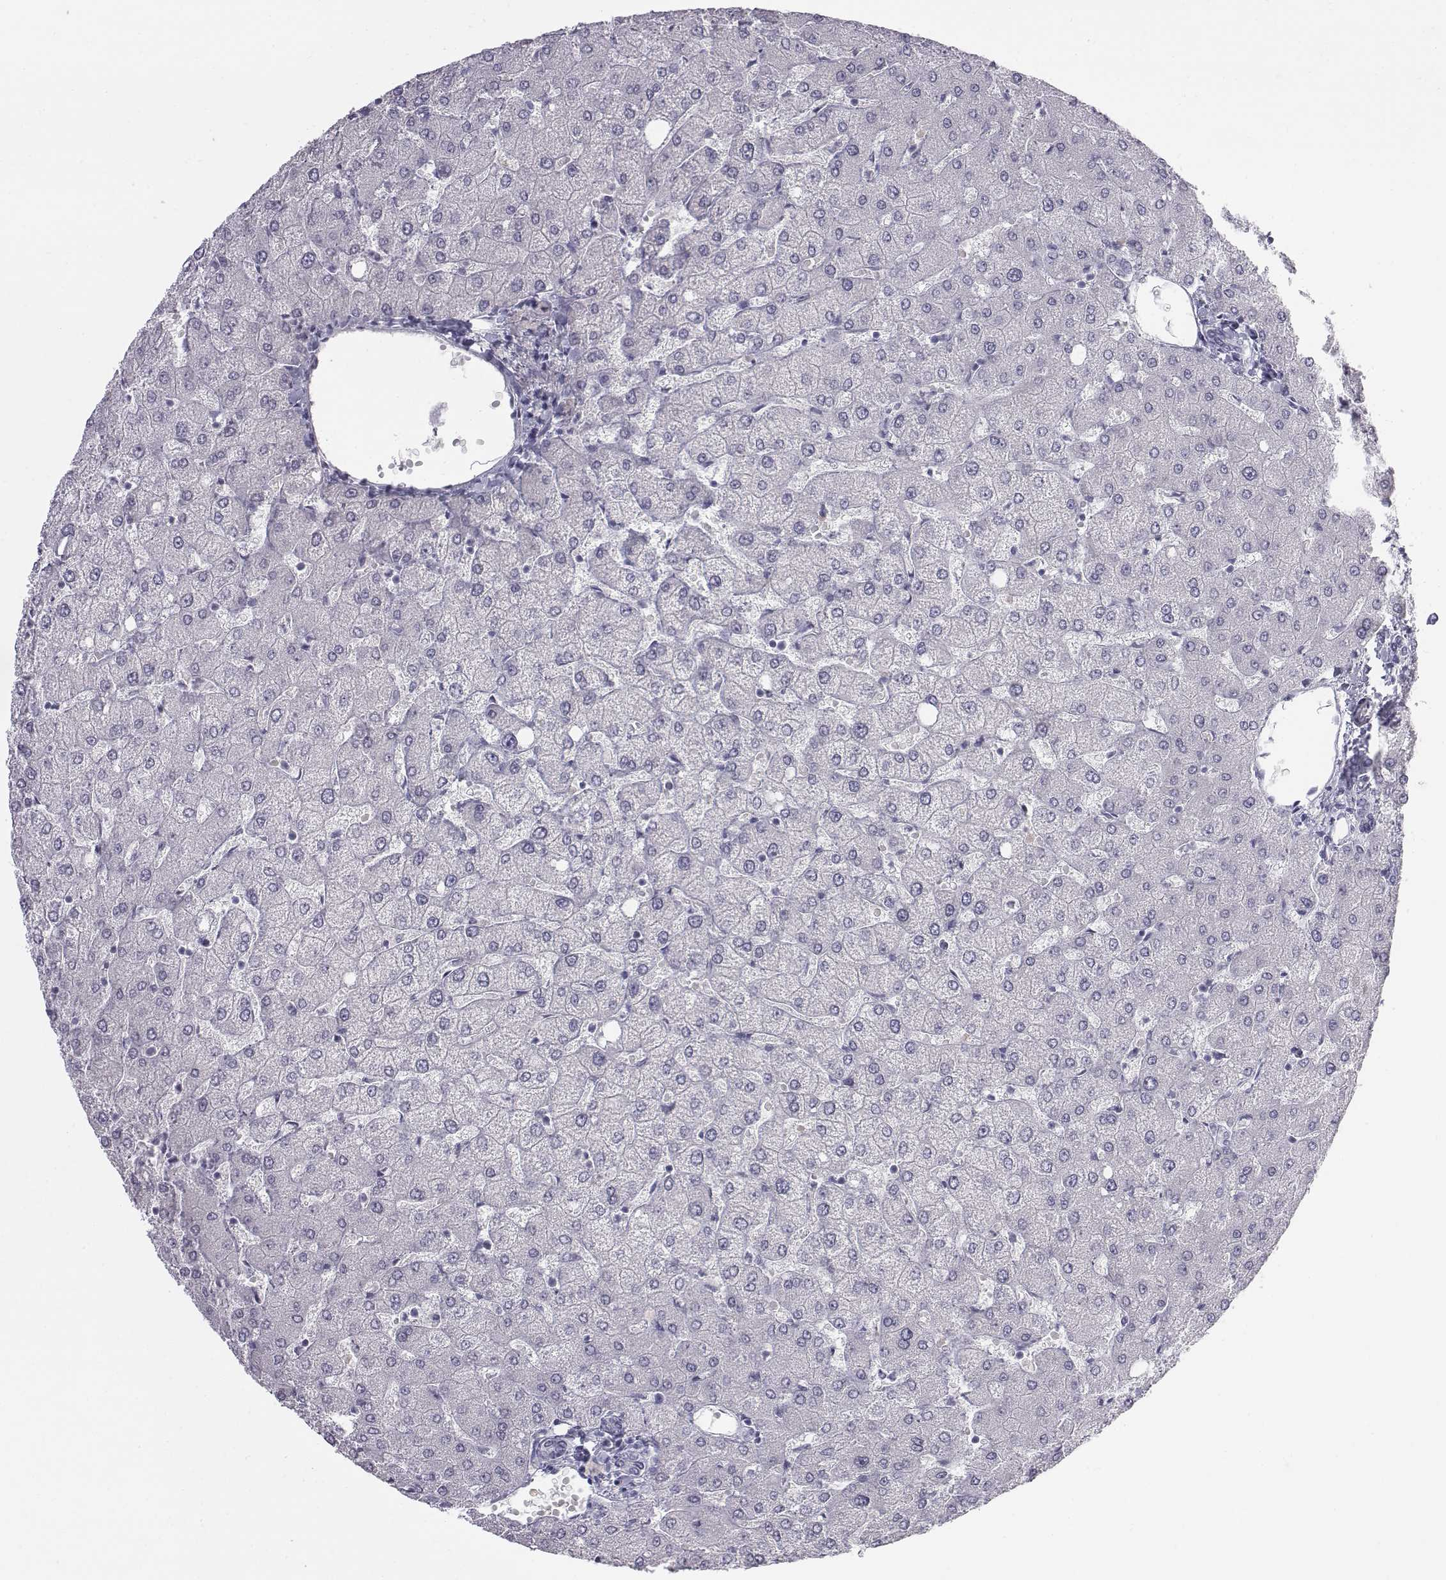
{"staining": {"intensity": "negative", "quantity": "none", "location": "none"}, "tissue": "liver", "cell_type": "Cholangiocytes", "image_type": "normal", "snomed": [{"axis": "morphology", "description": "Normal tissue, NOS"}, {"axis": "topography", "description": "Liver"}], "caption": "This is an immunohistochemistry image of normal liver. There is no expression in cholangiocytes.", "gene": "C6orf58", "patient": {"sex": "female", "age": 54}}